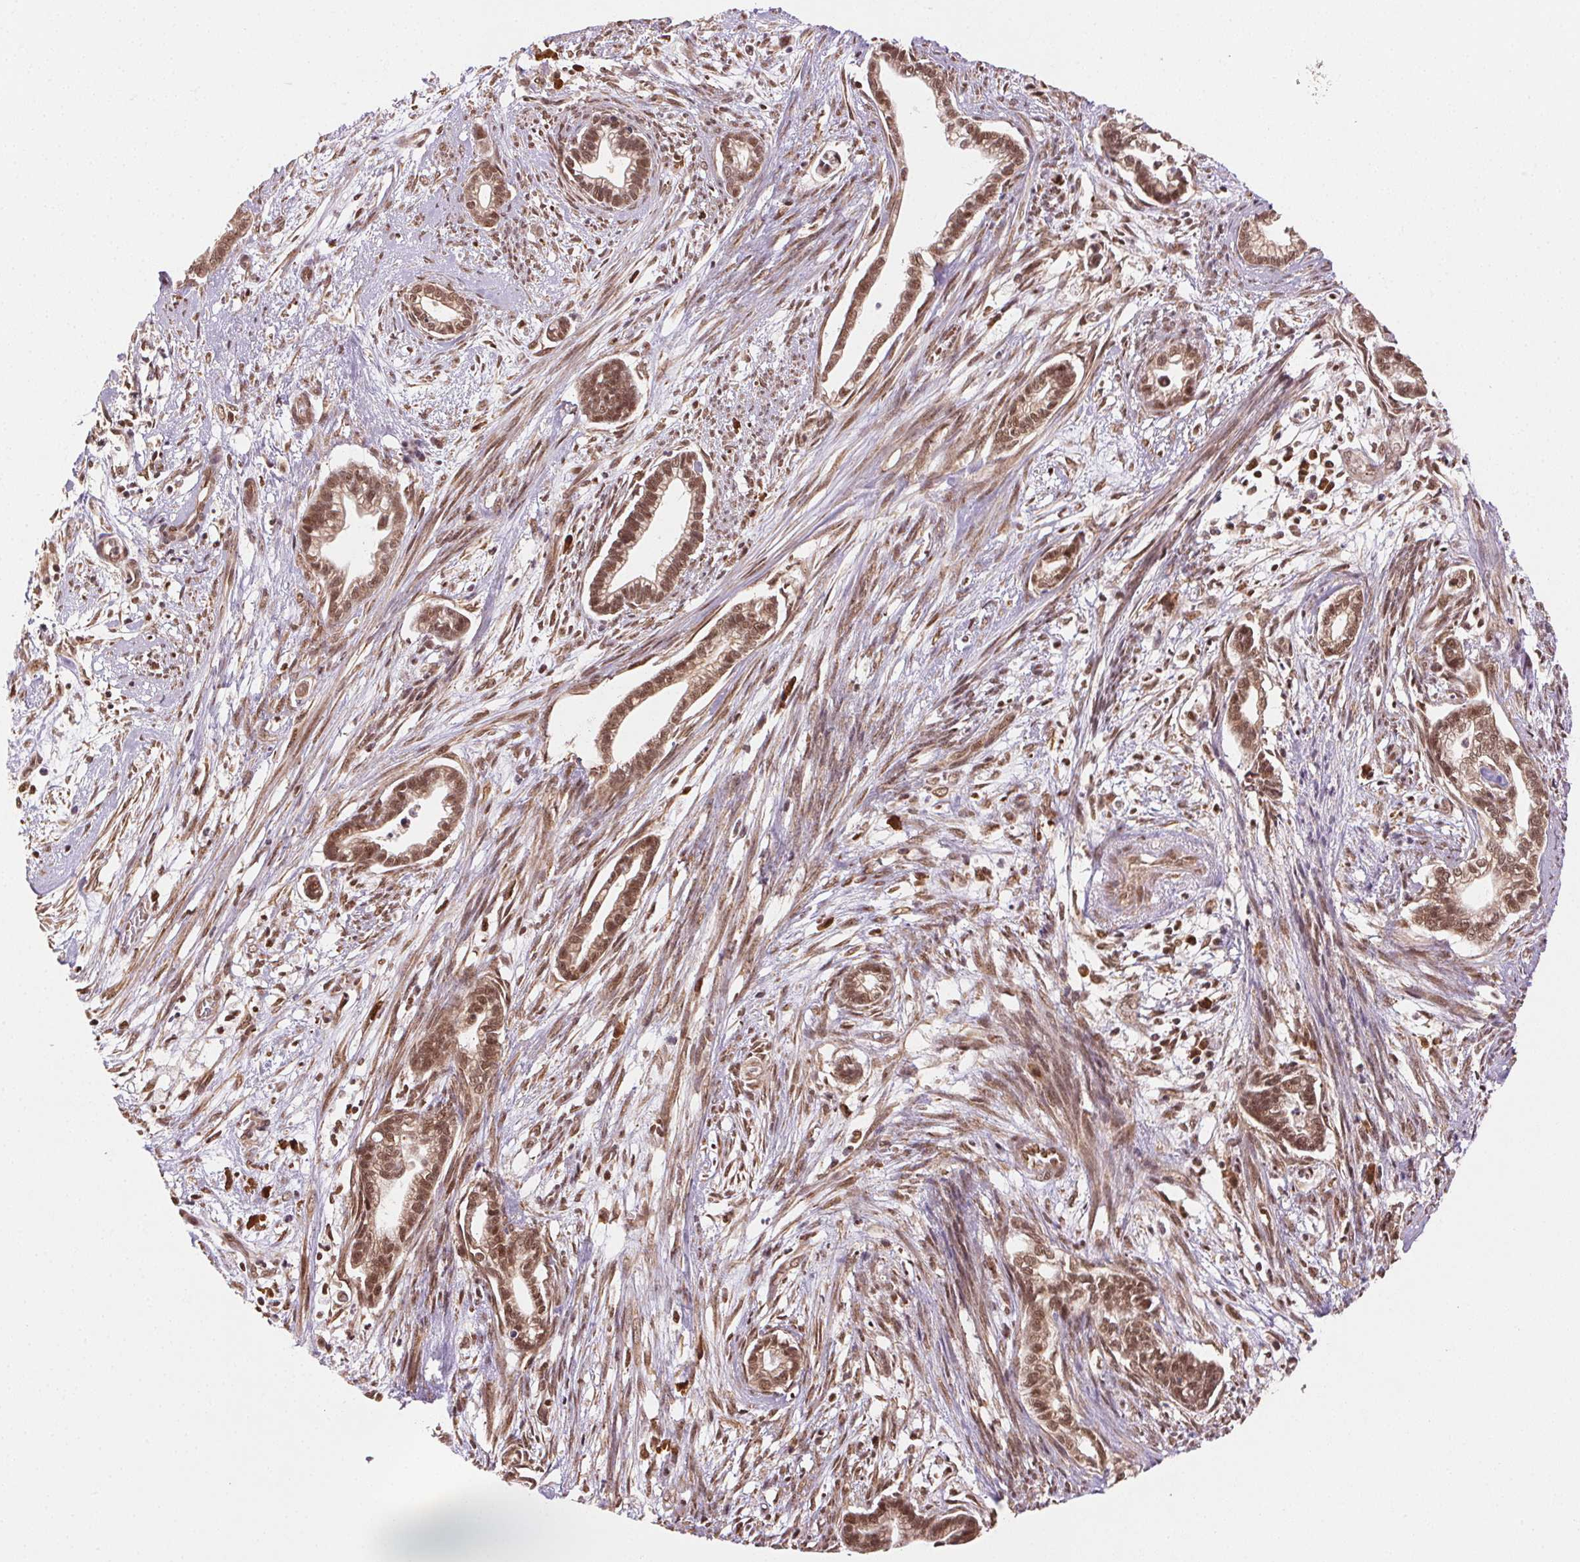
{"staining": {"intensity": "moderate", "quantity": ">75%", "location": "nuclear"}, "tissue": "cervical cancer", "cell_type": "Tumor cells", "image_type": "cancer", "snomed": [{"axis": "morphology", "description": "Adenocarcinoma, NOS"}, {"axis": "topography", "description": "Cervix"}], "caption": "A micrograph of cervical cancer (adenocarcinoma) stained for a protein exhibits moderate nuclear brown staining in tumor cells.", "gene": "TREML4", "patient": {"sex": "female", "age": 62}}